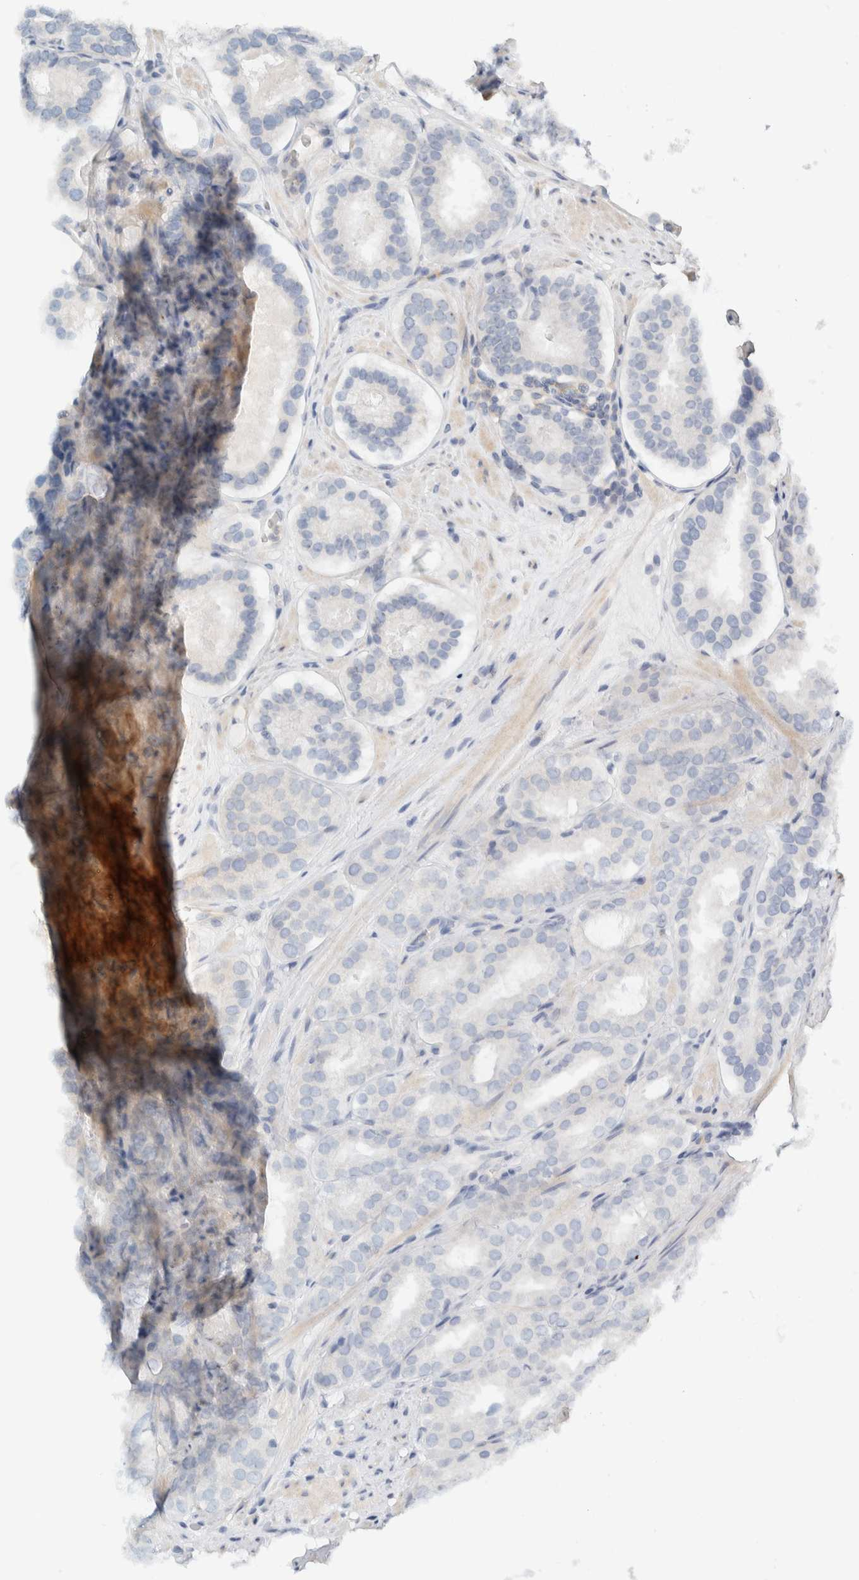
{"staining": {"intensity": "negative", "quantity": "none", "location": "none"}, "tissue": "prostate cancer", "cell_type": "Tumor cells", "image_type": "cancer", "snomed": [{"axis": "morphology", "description": "Adenocarcinoma, Low grade"}, {"axis": "topography", "description": "Prostate"}], "caption": "A micrograph of human prostate cancer (adenocarcinoma (low-grade)) is negative for staining in tumor cells. The staining is performed using DAB brown chromogen with nuclei counter-stained in using hematoxylin.", "gene": "NDE1", "patient": {"sex": "male", "age": 69}}